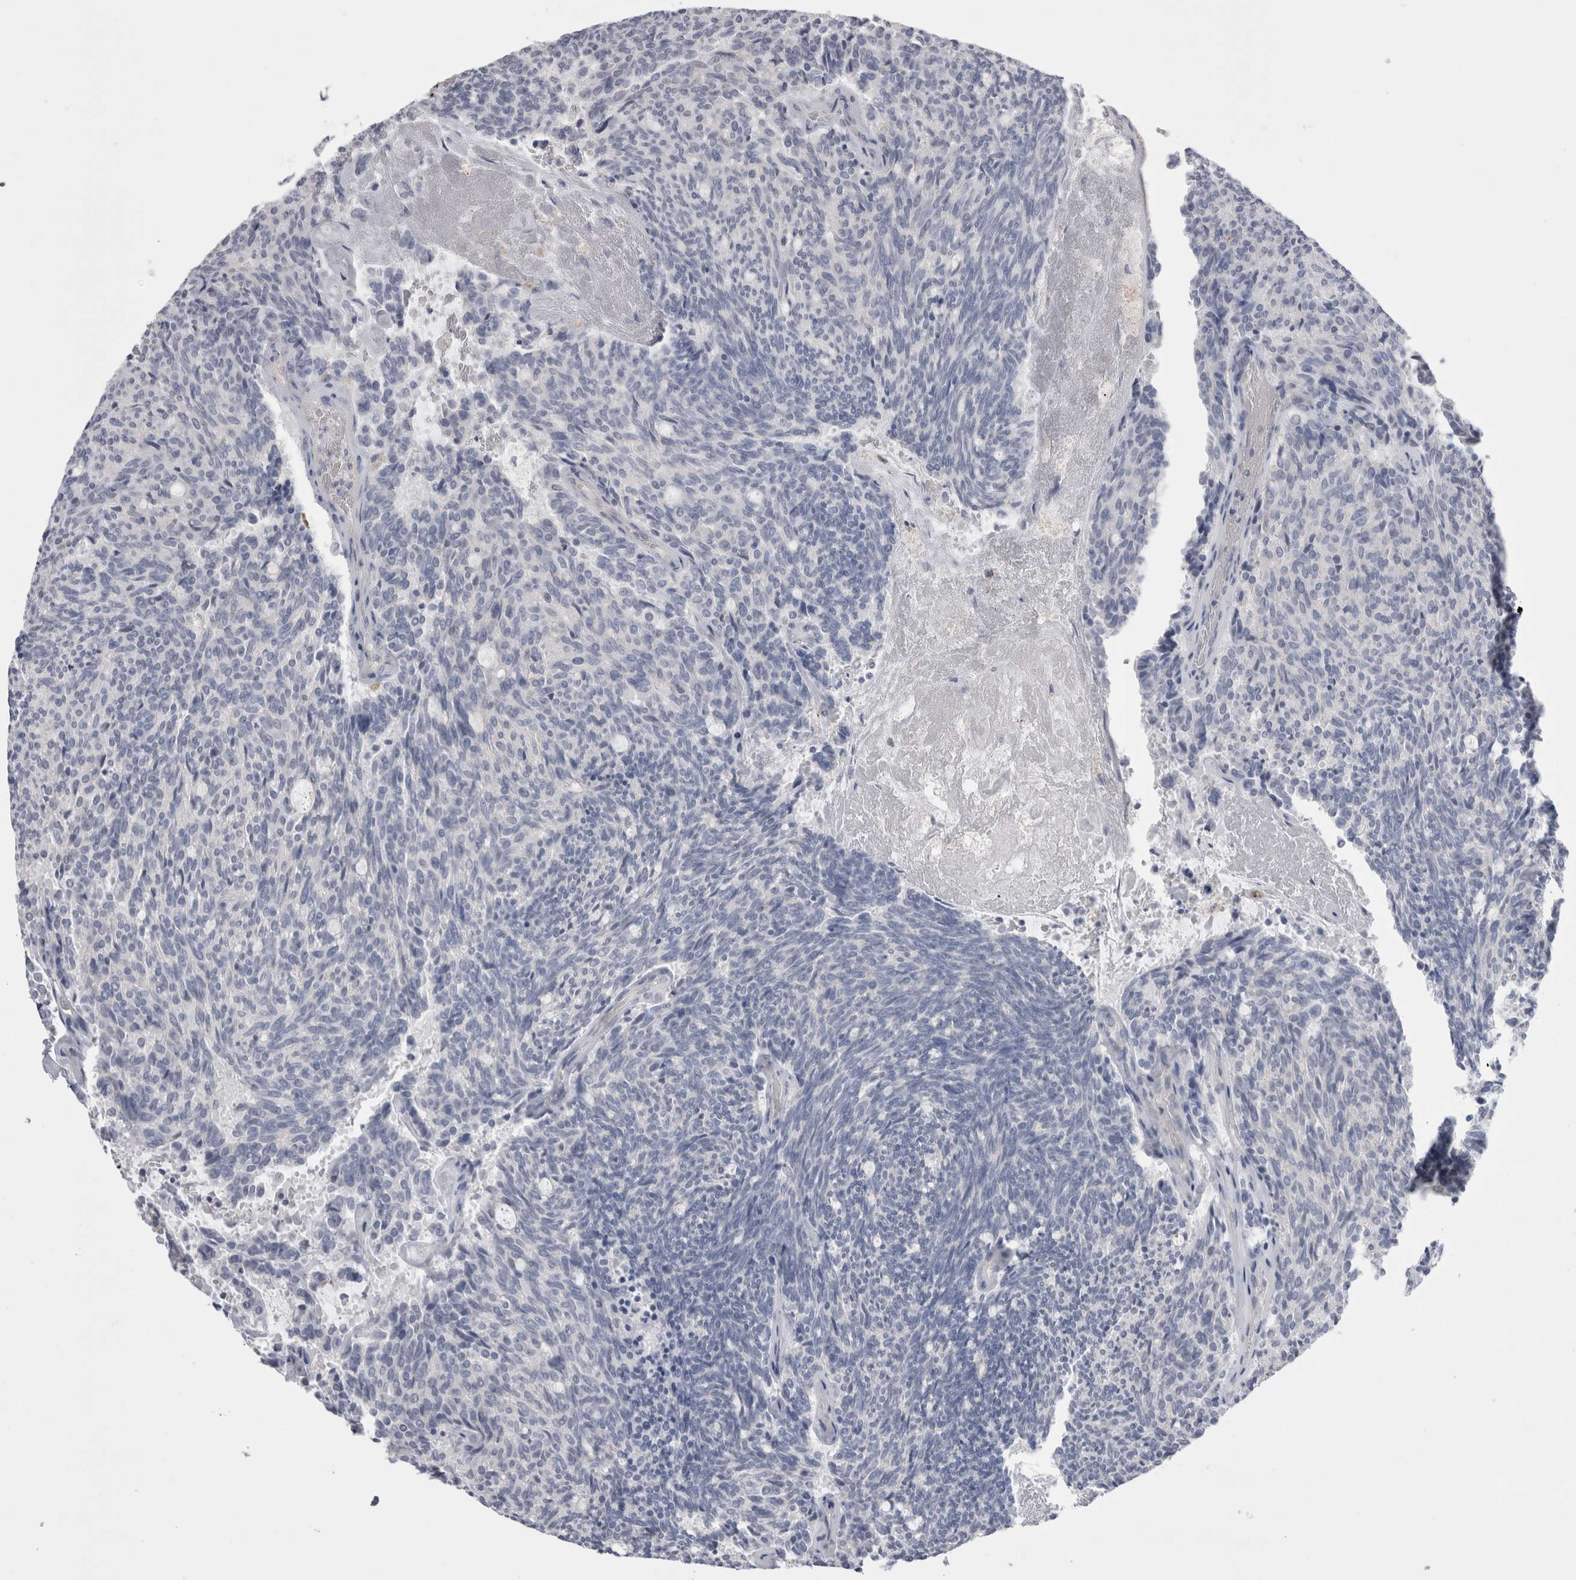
{"staining": {"intensity": "negative", "quantity": "none", "location": "none"}, "tissue": "carcinoid", "cell_type": "Tumor cells", "image_type": "cancer", "snomed": [{"axis": "morphology", "description": "Carcinoid, malignant, NOS"}, {"axis": "topography", "description": "Pancreas"}], "caption": "There is no significant staining in tumor cells of carcinoid (malignant). The staining was performed using DAB (3,3'-diaminobenzidine) to visualize the protein expression in brown, while the nuclei were stained in blue with hematoxylin (Magnification: 20x).", "gene": "EPDR1", "patient": {"sex": "female", "age": 54}}